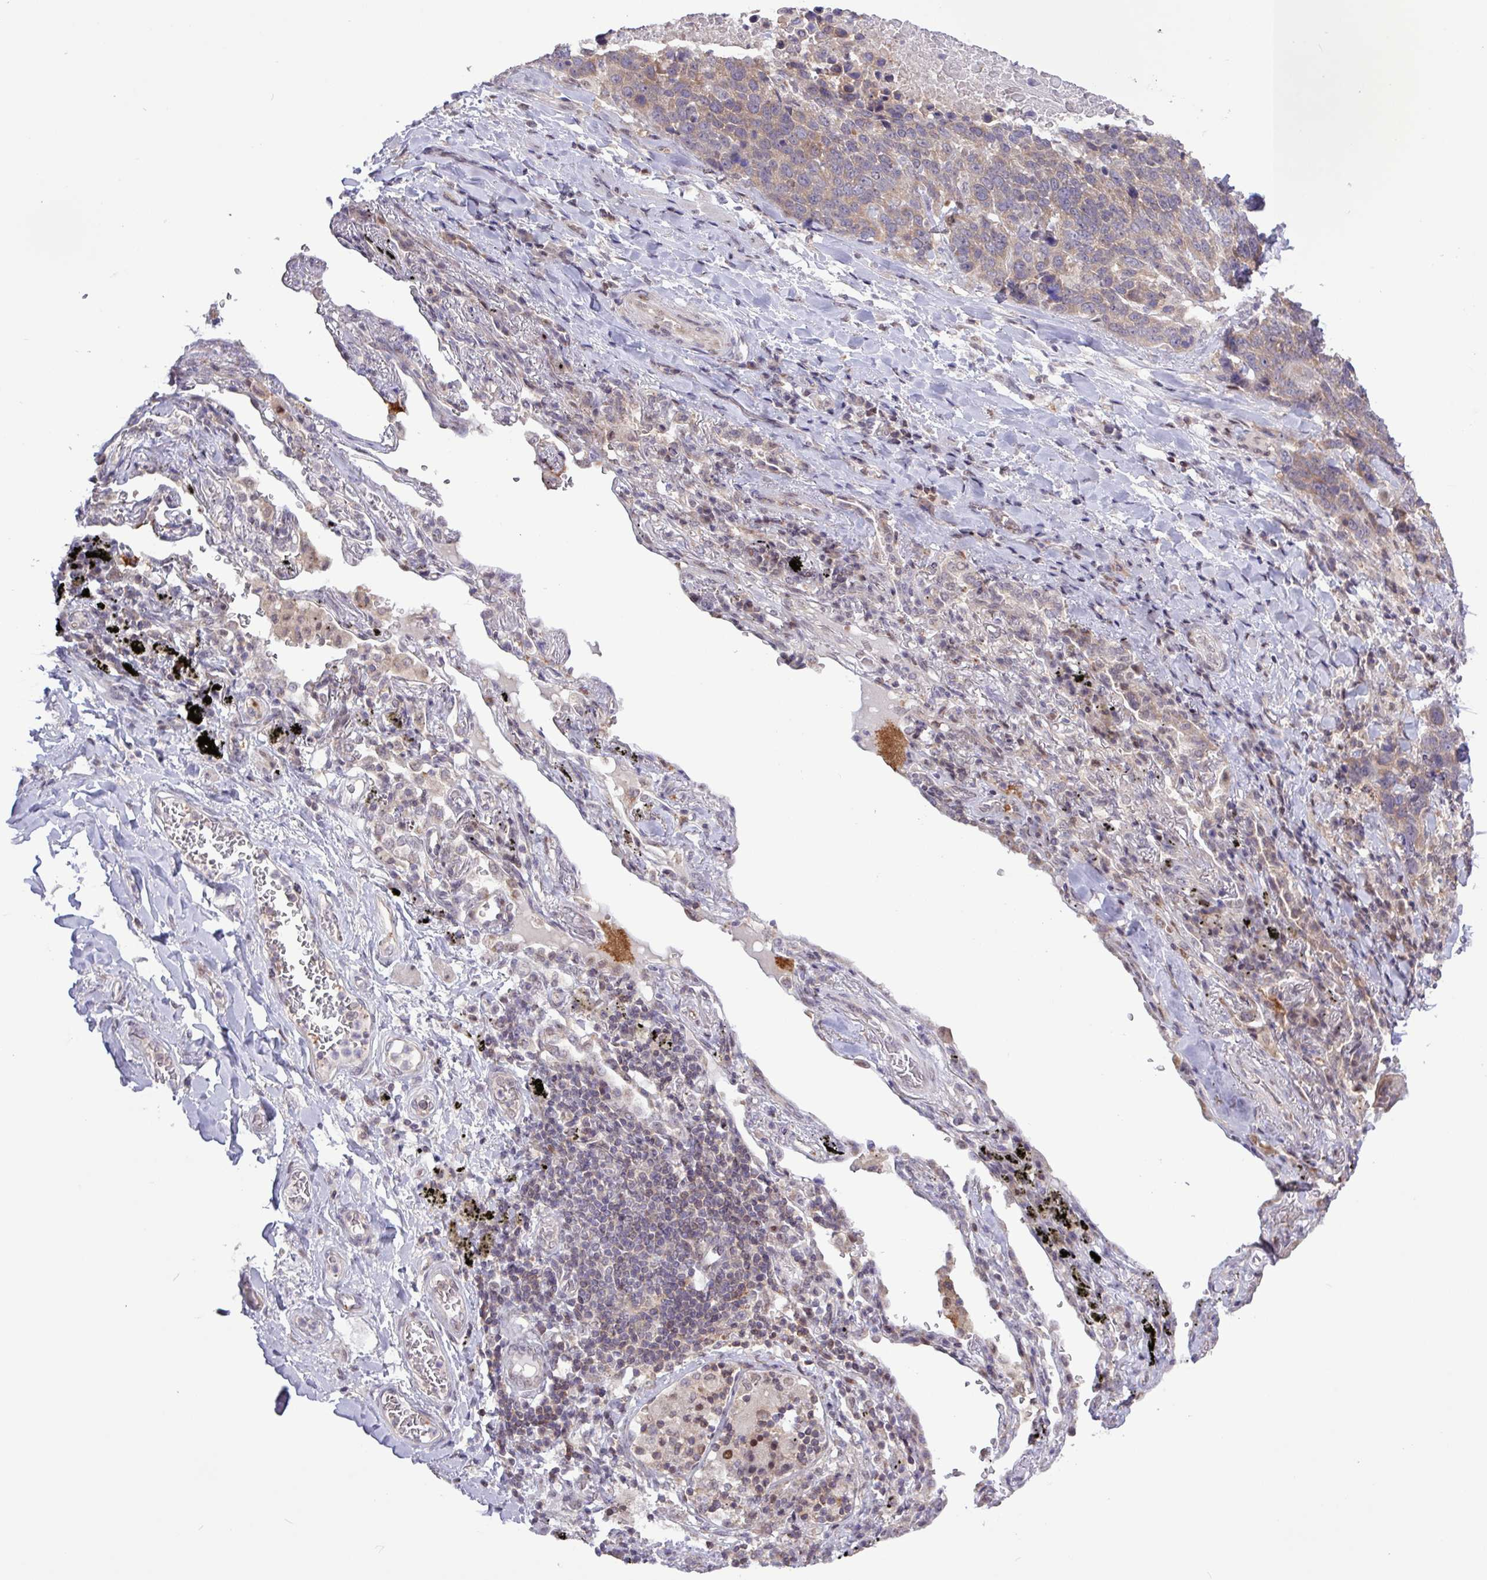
{"staining": {"intensity": "weak", "quantity": ">75%", "location": "cytoplasmic/membranous"}, "tissue": "lung cancer", "cell_type": "Tumor cells", "image_type": "cancer", "snomed": [{"axis": "morphology", "description": "Squamous cell carcinoma, NOS"}, {"axis": "topography", "description": "Lung"}], "caption": "Human squamous cell carcinoma (lung) stained for a protein (brown) displays weak cytoplasmic/membranous positive staining in approximately >75% of tumor cells.", "gene": "RTL3", "patient": {"sex": "male", "age": 66}}